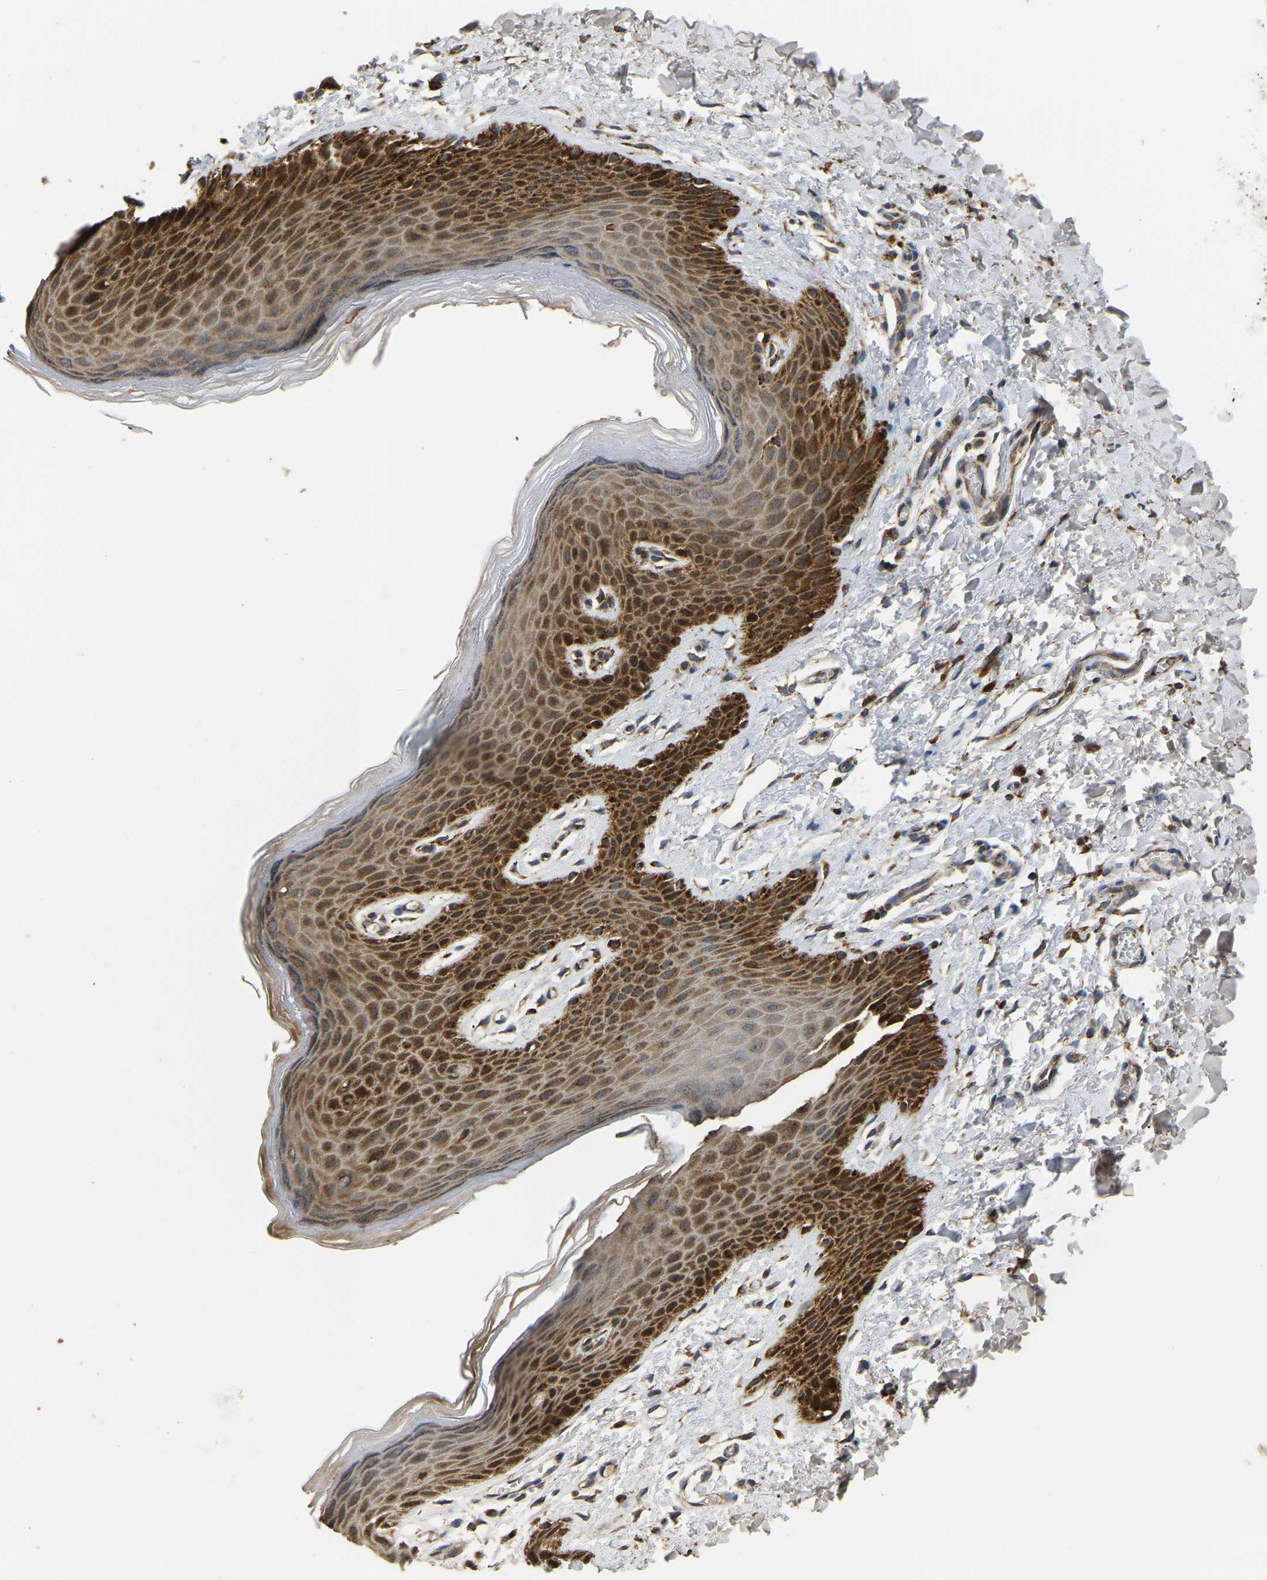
{"staining": {"intensity": "strong", "quantity": ">75%", "location": "cytoplasmic/membranous"}, "tissue": "skin", "cell_type": "Epidermal cells", "image_type": "normal", "snomed": [{"axis": "morphology", "description": "Normal tissue, NOS"}, {"axis": "topography", "description": "Anal"}], "caption": "DAB (3,3'-diaminobenzidine) immunohistochemical staining of normal skin displays strong cytoplasmic/membranous protein positivity in approximately >75% of epidermal cells.", "gene": "TUFM", "patient": {"sex": "male", "age": 44}}